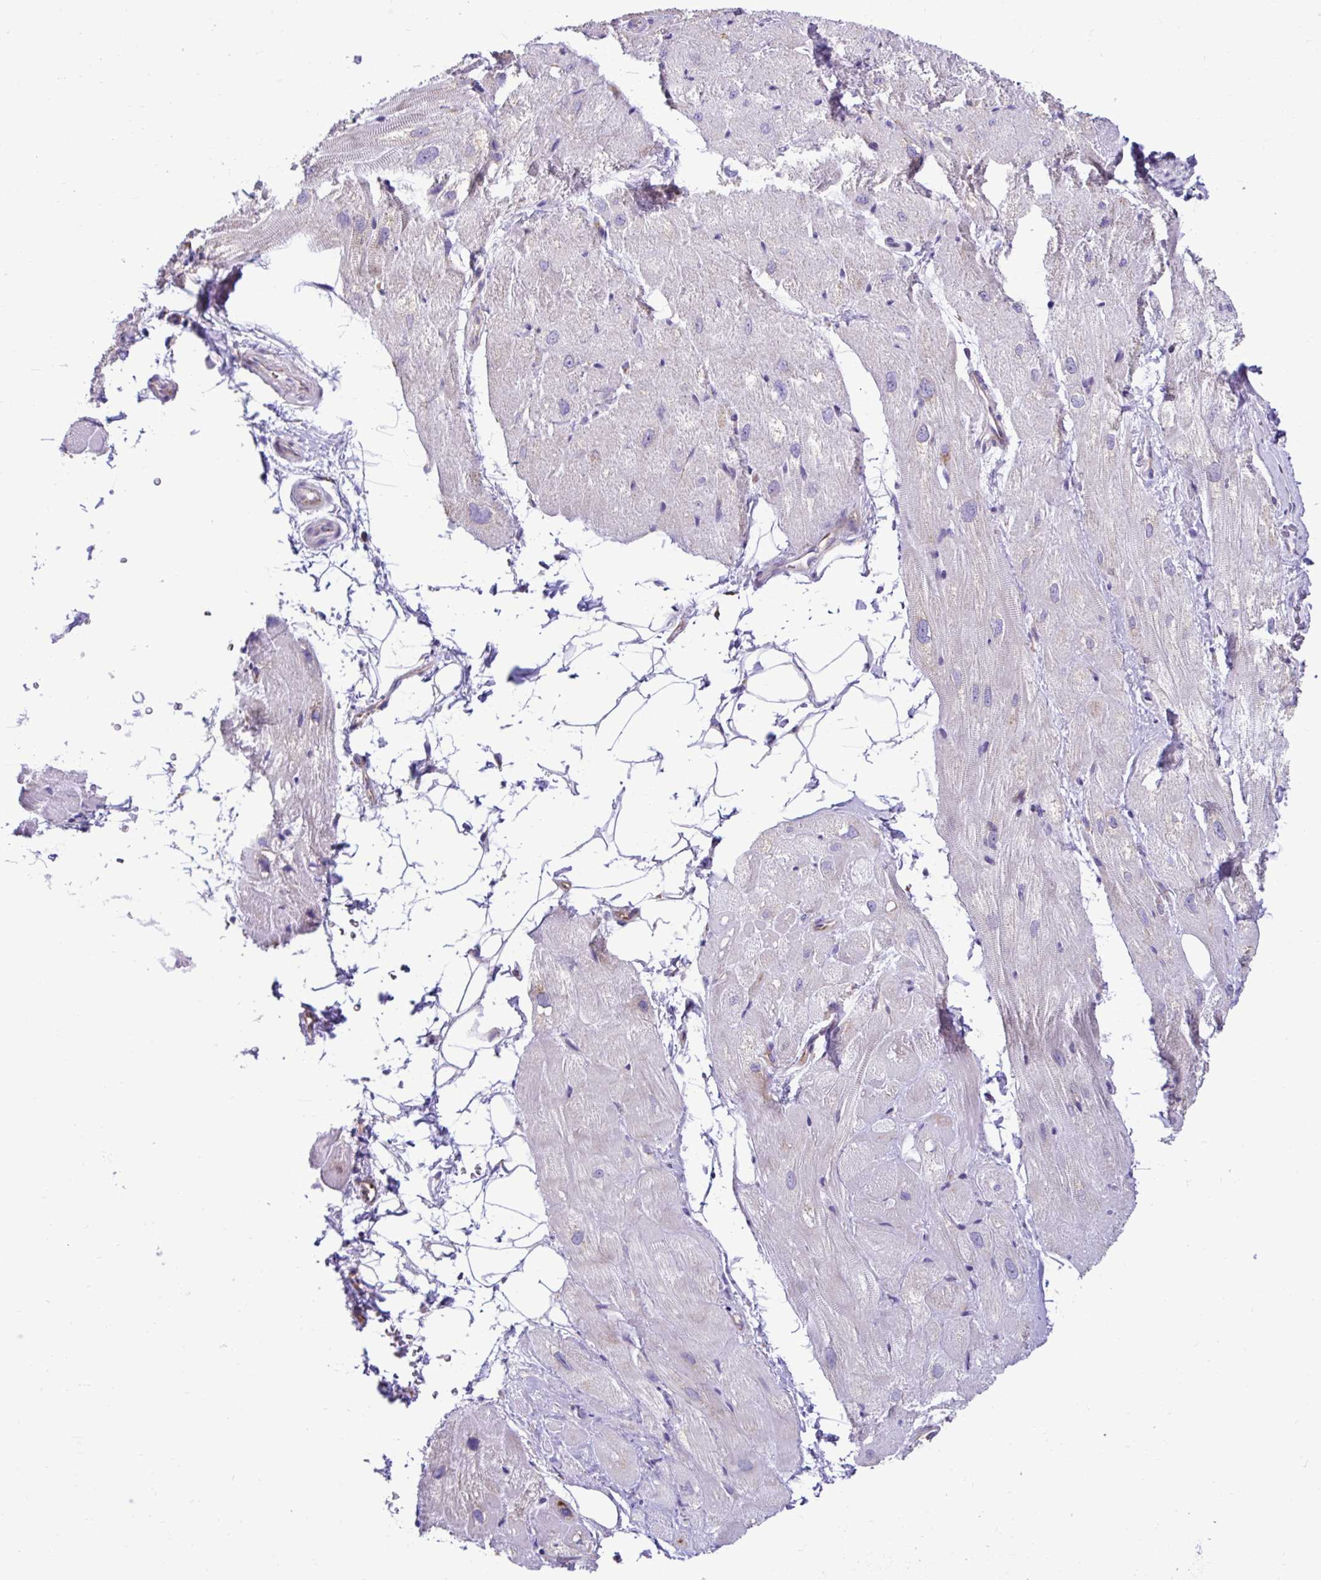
{"staining": {"intensity": "weak", "quantity": "<25%", "location": "cytoplasmic/membranous"}, "tissue": "heart muscle", "cell_type": "Cardiomyocytes", "image_type": "normal", "snomed": [{"axis": "morphology", "description": "Normal tissue, NOS"}, {"axis": "topography", "description": "Heart"}], "caption": "This is a photomicrograph of immunohistochemistry staining of unremarkable heart muscle, which shows no staining in cardiomyocytes.", "gene": "RPL7", "patient": {"sex": "male", "age": 62}}